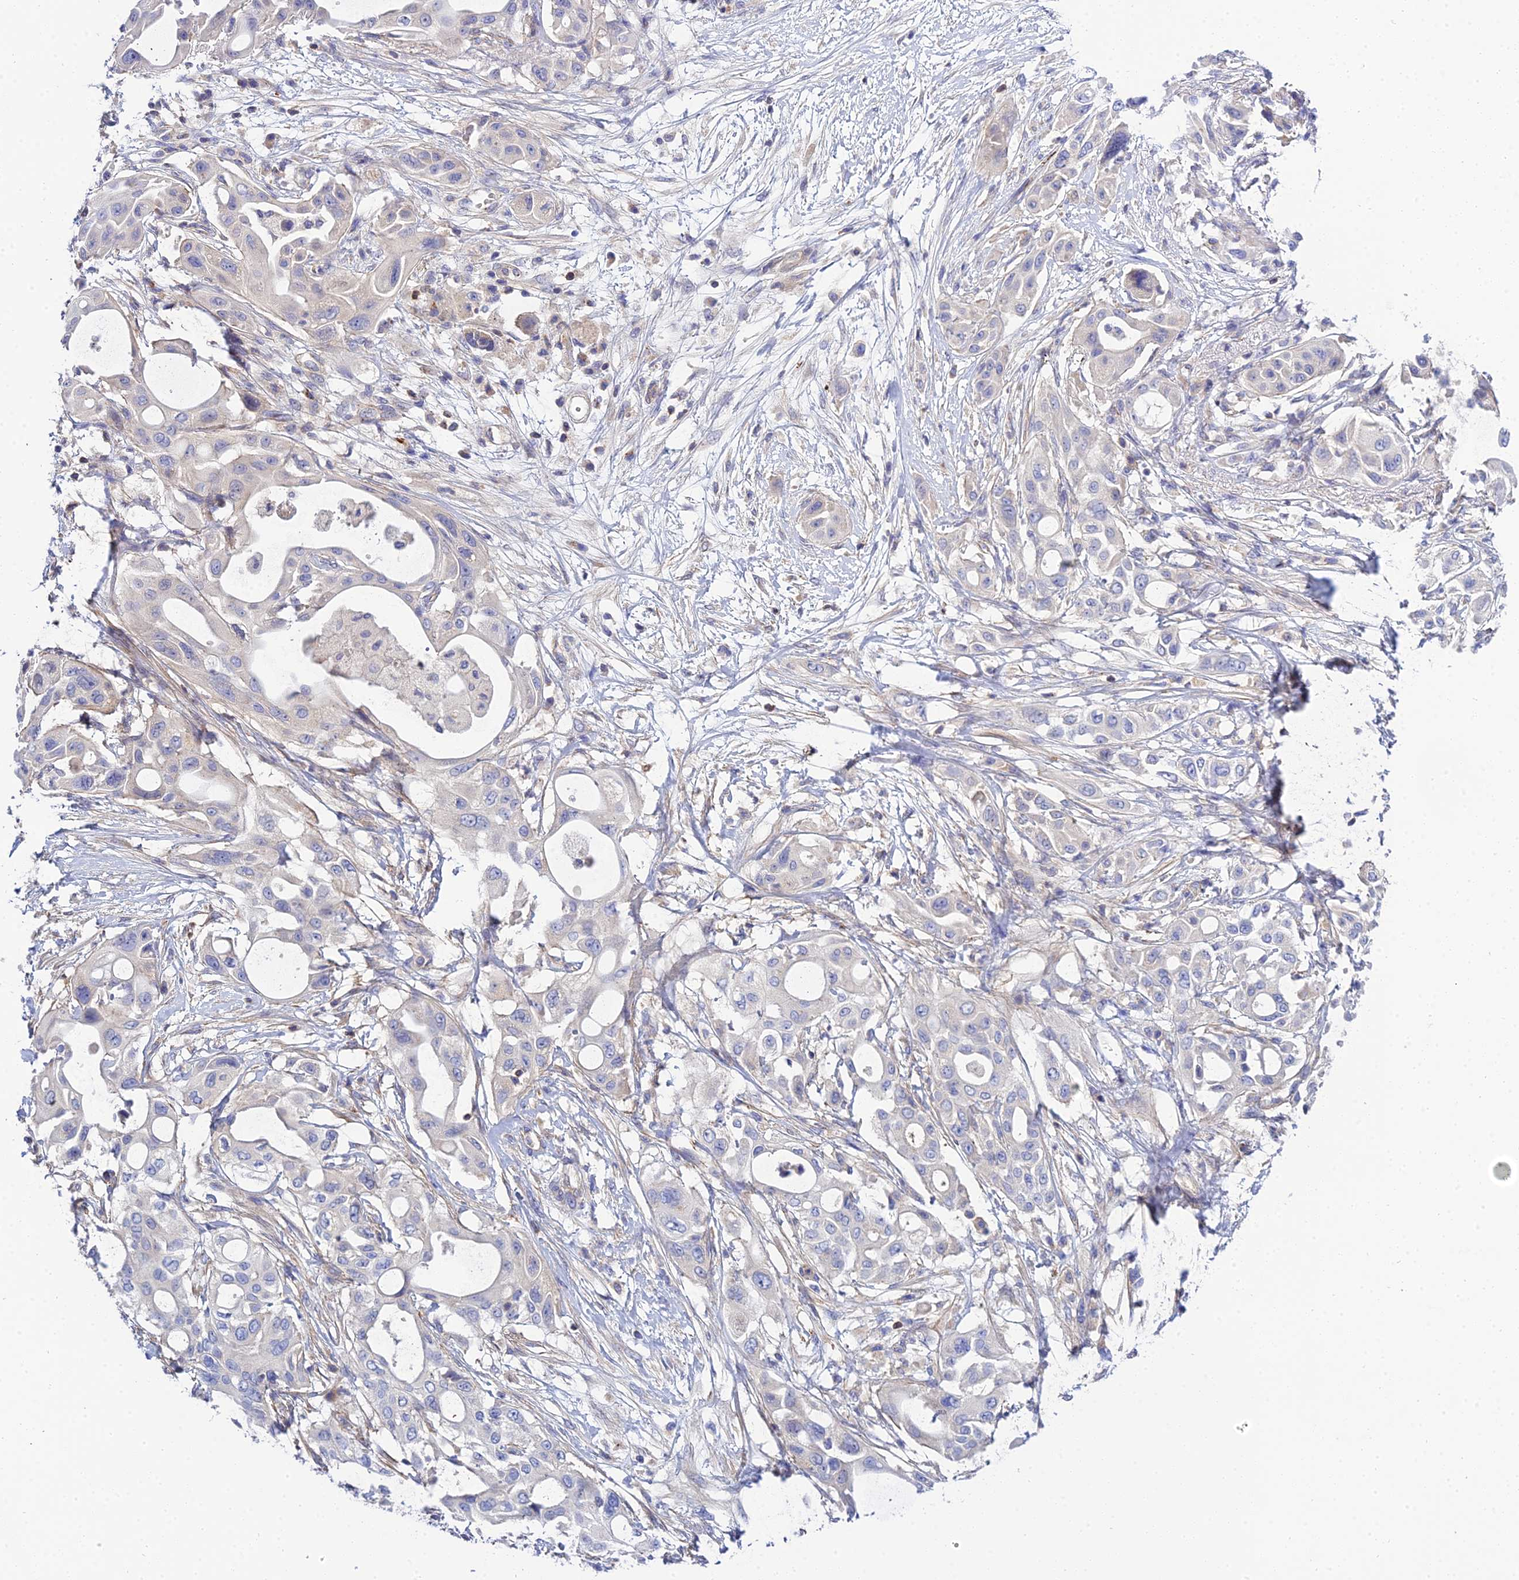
{"staining": {"intensity": "weak", "quantity": "<25%", "location": "cytoplasmic/membranous"}, "tissue": "pancreatic cancer", "cell_type": "Tumor cells", "image_type": "cancer", "snomed": [{"axis": "morphology", "description": "Adenocarcinoma, NOS"}, {"axis": "topography", "description": "Pancreas"}], "caption": "Tumor cells are negative for brown protein staining in pancreatic cancer. (Immunohistochemistry (ihc), brightfield microscopy, high magnification).", "gene": "APOBEC3H", "patient": {"sex": "male", "age": 68}}